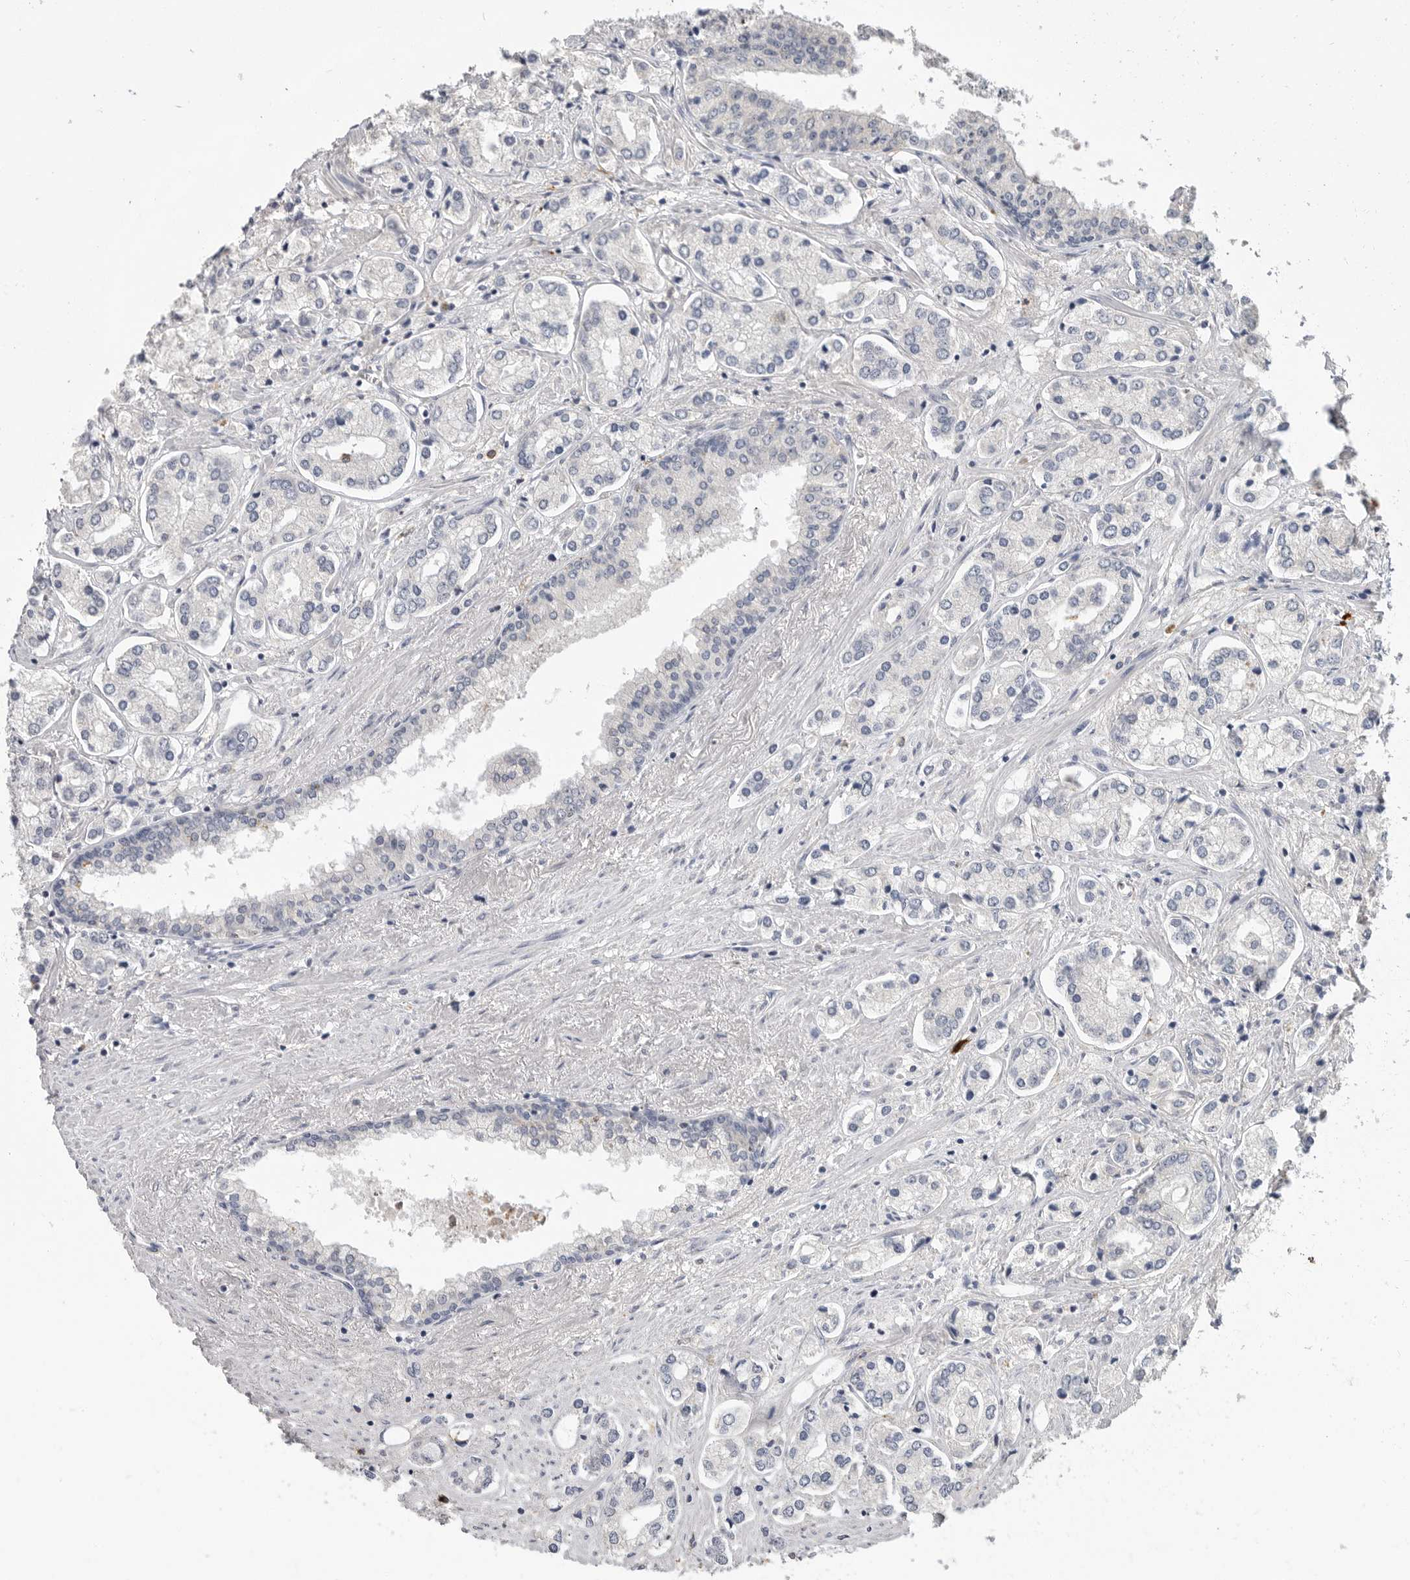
{"staining": {"intensity": "negative", "quantity": "none", "location": "none"}, "tissue": "prostate cancer", "cell_type": "Tumor cells", "image_type": "cancer", "snomed": [{"axis": "morphology", "description": "Adenocarcinoma, High grade"}, {"axis": "topography", "description": "Prostate"}], "caption": "Human adenocarcinoma (high-grade) (prostate) stained for a protein using immunohistochemistry (IHC) shows no positivity in tumor cells.", "gene": "LTBR", "patient": {"sex": "male", "age": 66}}